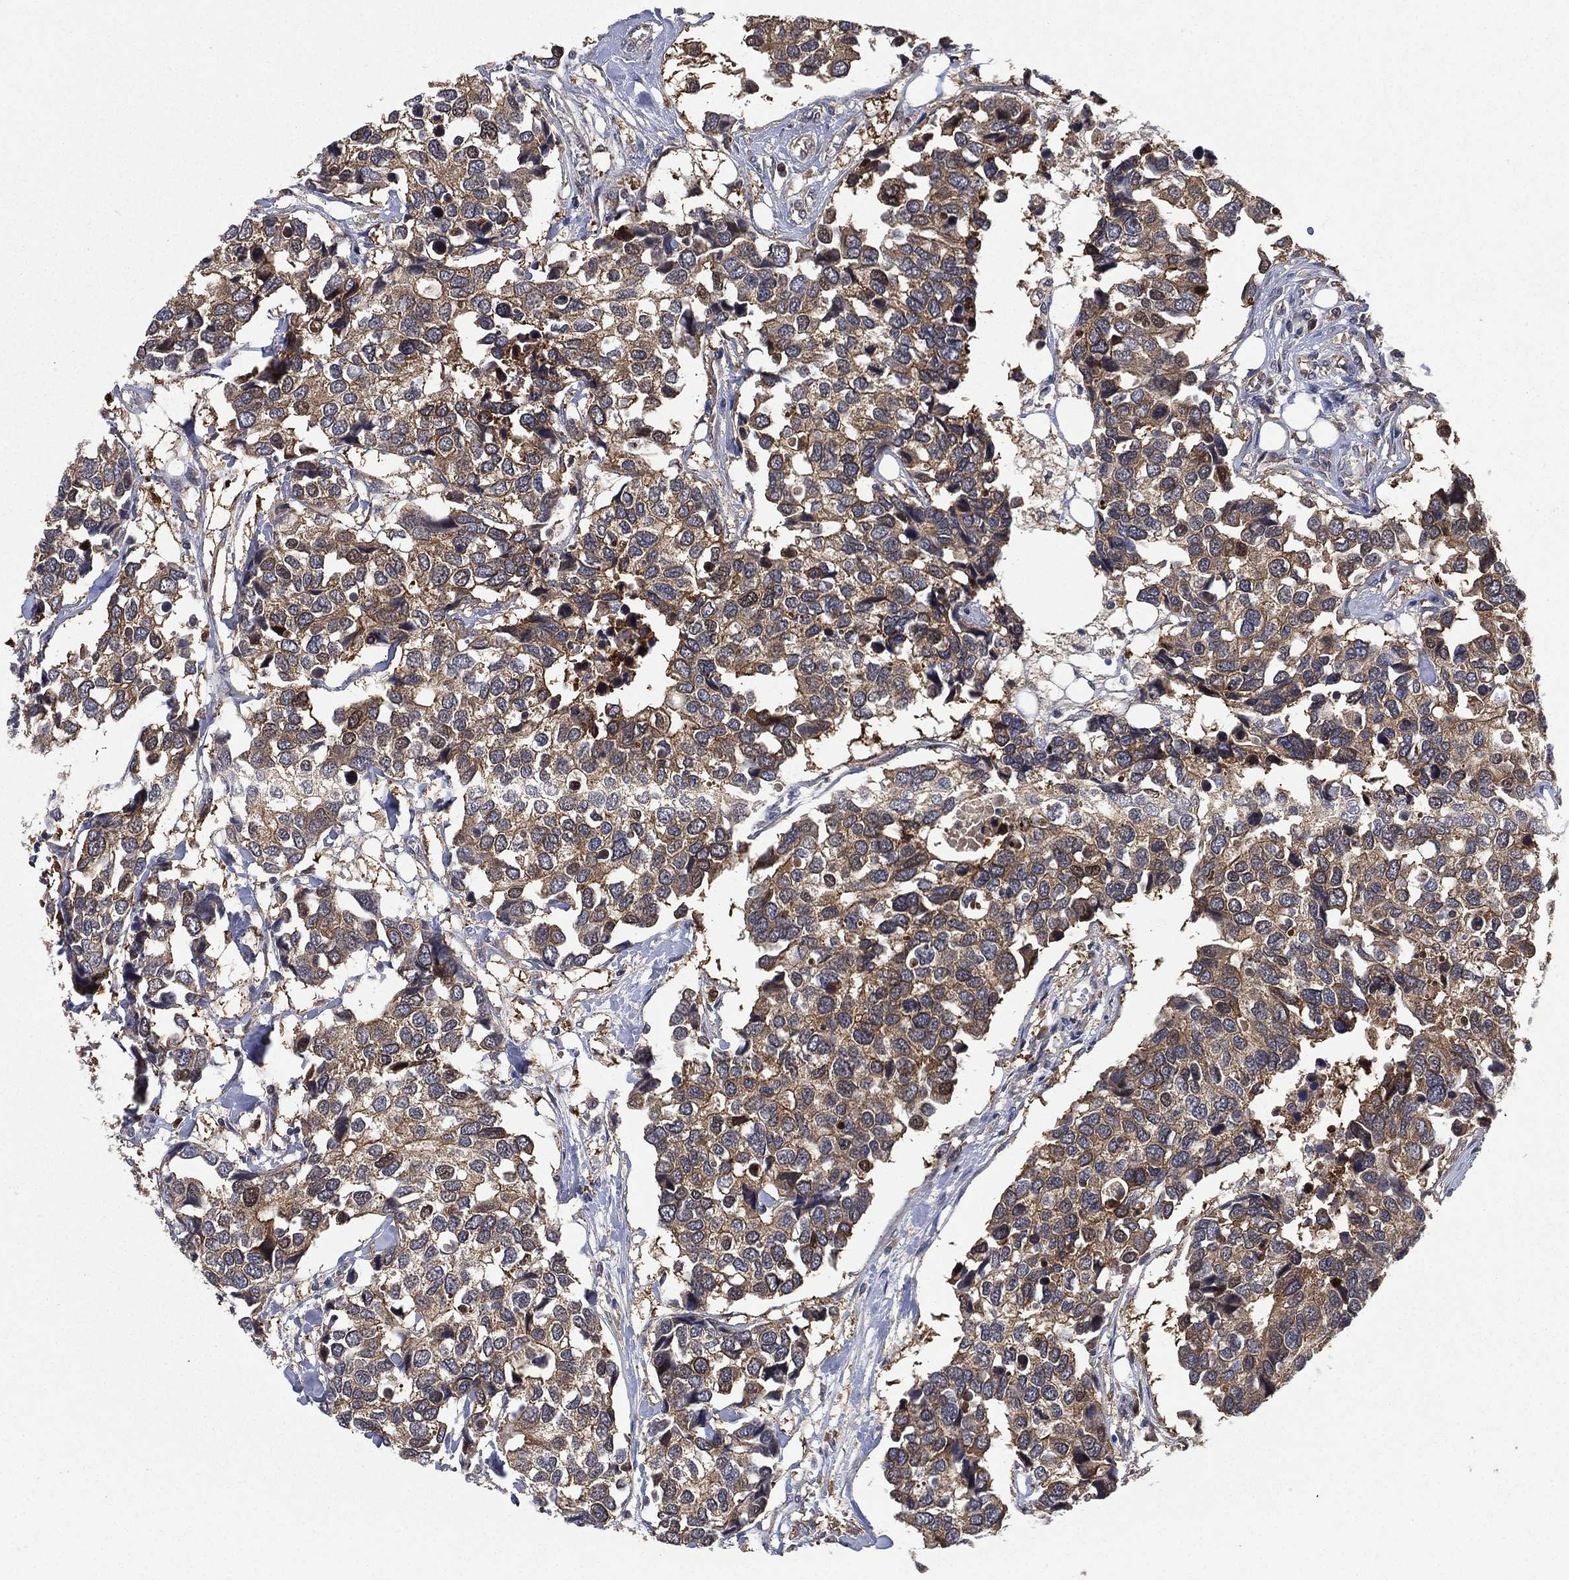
{"staining": {"intensity": "moderate", "quantity": ">75%", "location": "cytoplasmic/membranous"}, "tissue": "breast cancer", "cell_type": "Tumor cells", "image_type": "cancer", "snomed": [{"axis": "morphology", "description": "Duct carcinoma"}, {"axis": "topography", "description": "Breast"}], "caption": "Breast cancer was stained to show a protein in brown. There is medium levels of moderate cytoplasmic/membranous expression in approximately >75% of tumor cells.", "gene": "SMPD3", "patient": {"sex": "female", "age": 83}}